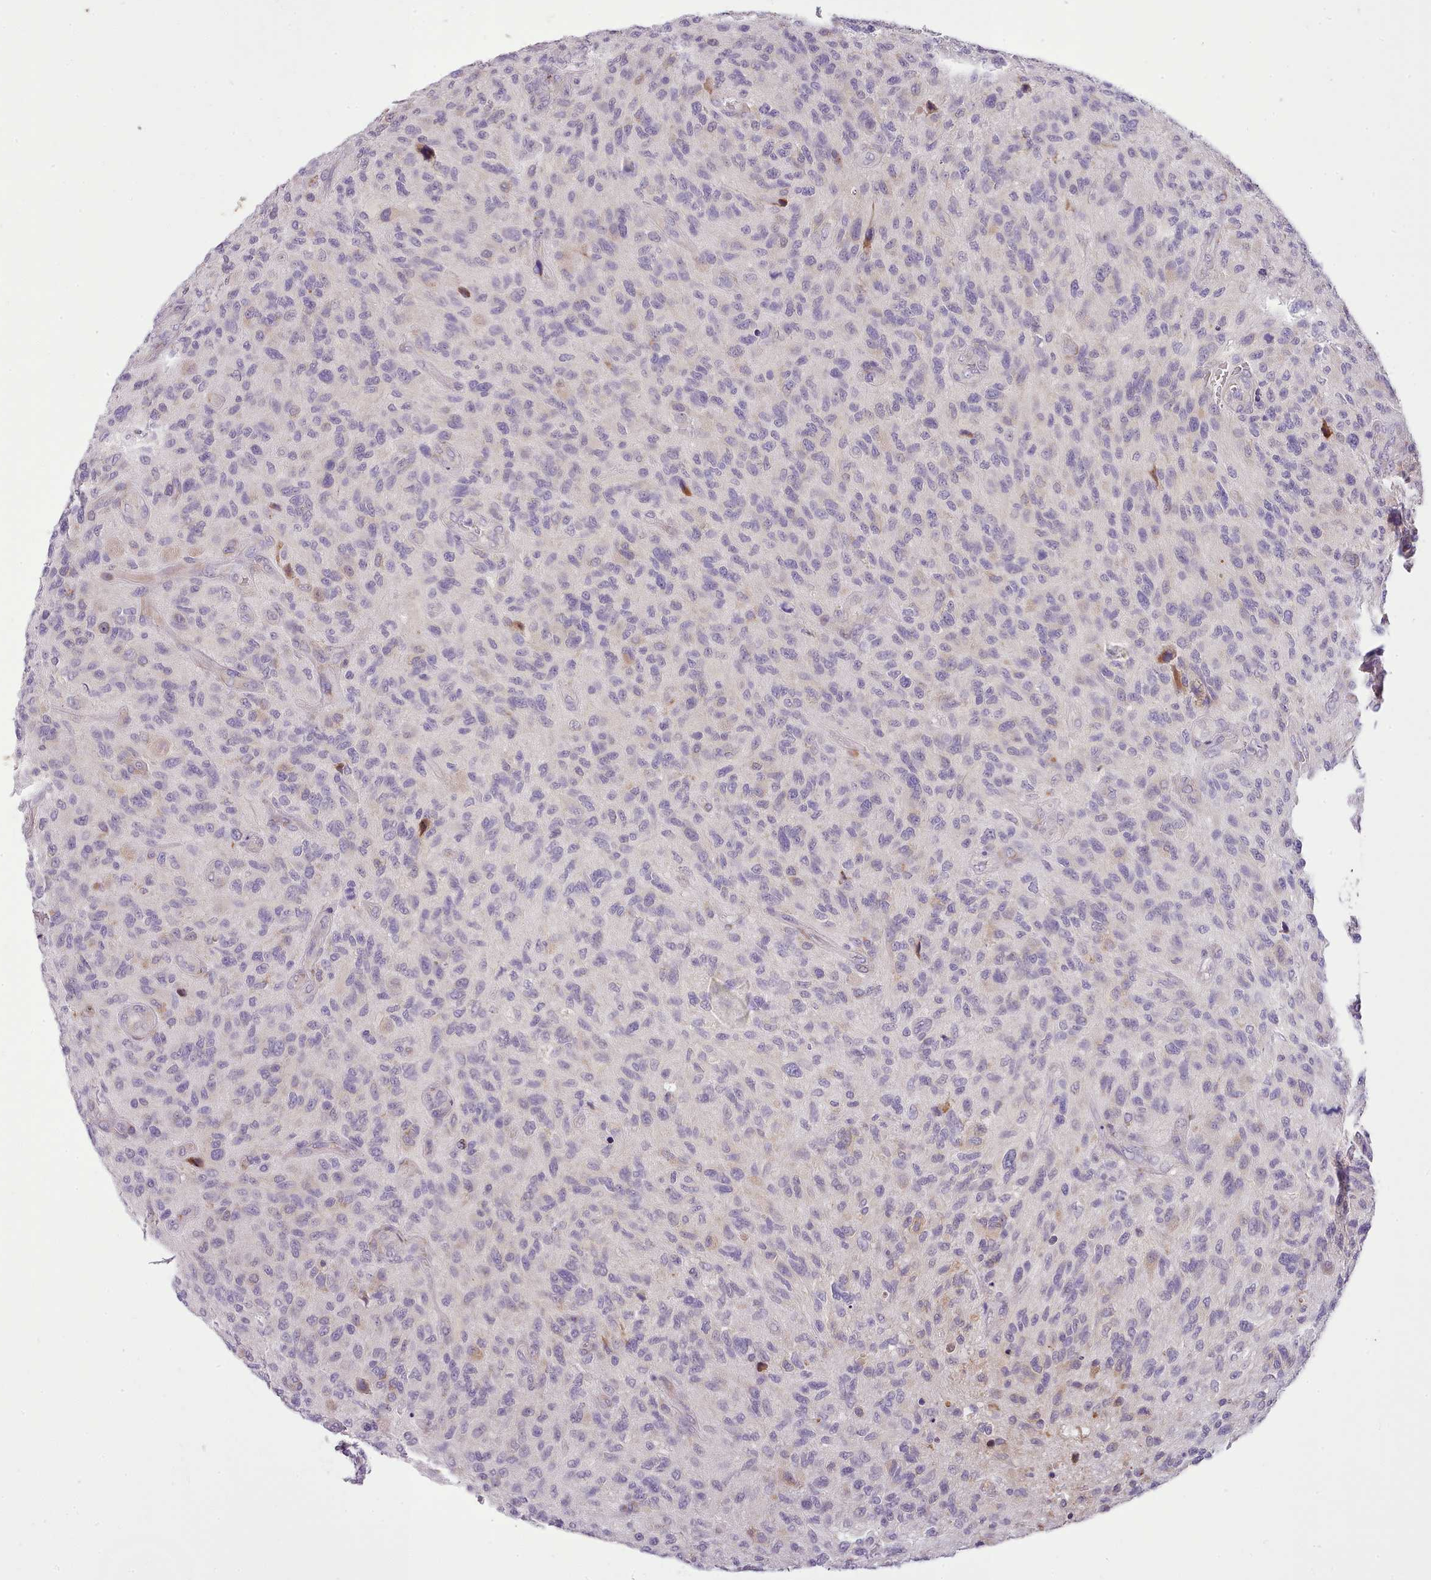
{"staining": {"intensity": "negative", "quantity": "none", "location": "none"}, "tissue": "glioma", "cell_type": "Tumor cells", "image_type": "cancer", "snomed": [{"axis": "morphology", "description": "Glioma, malignant, High grade"}, {"axis": "topography", "description": "Brain"}], "caption": "High-grade glioma (malignant) was stained to show a protein in brown. There is no significant expression in tumor cells.", "gene": "FAM83E", "patient": {"sex": "male", "age": 47}}